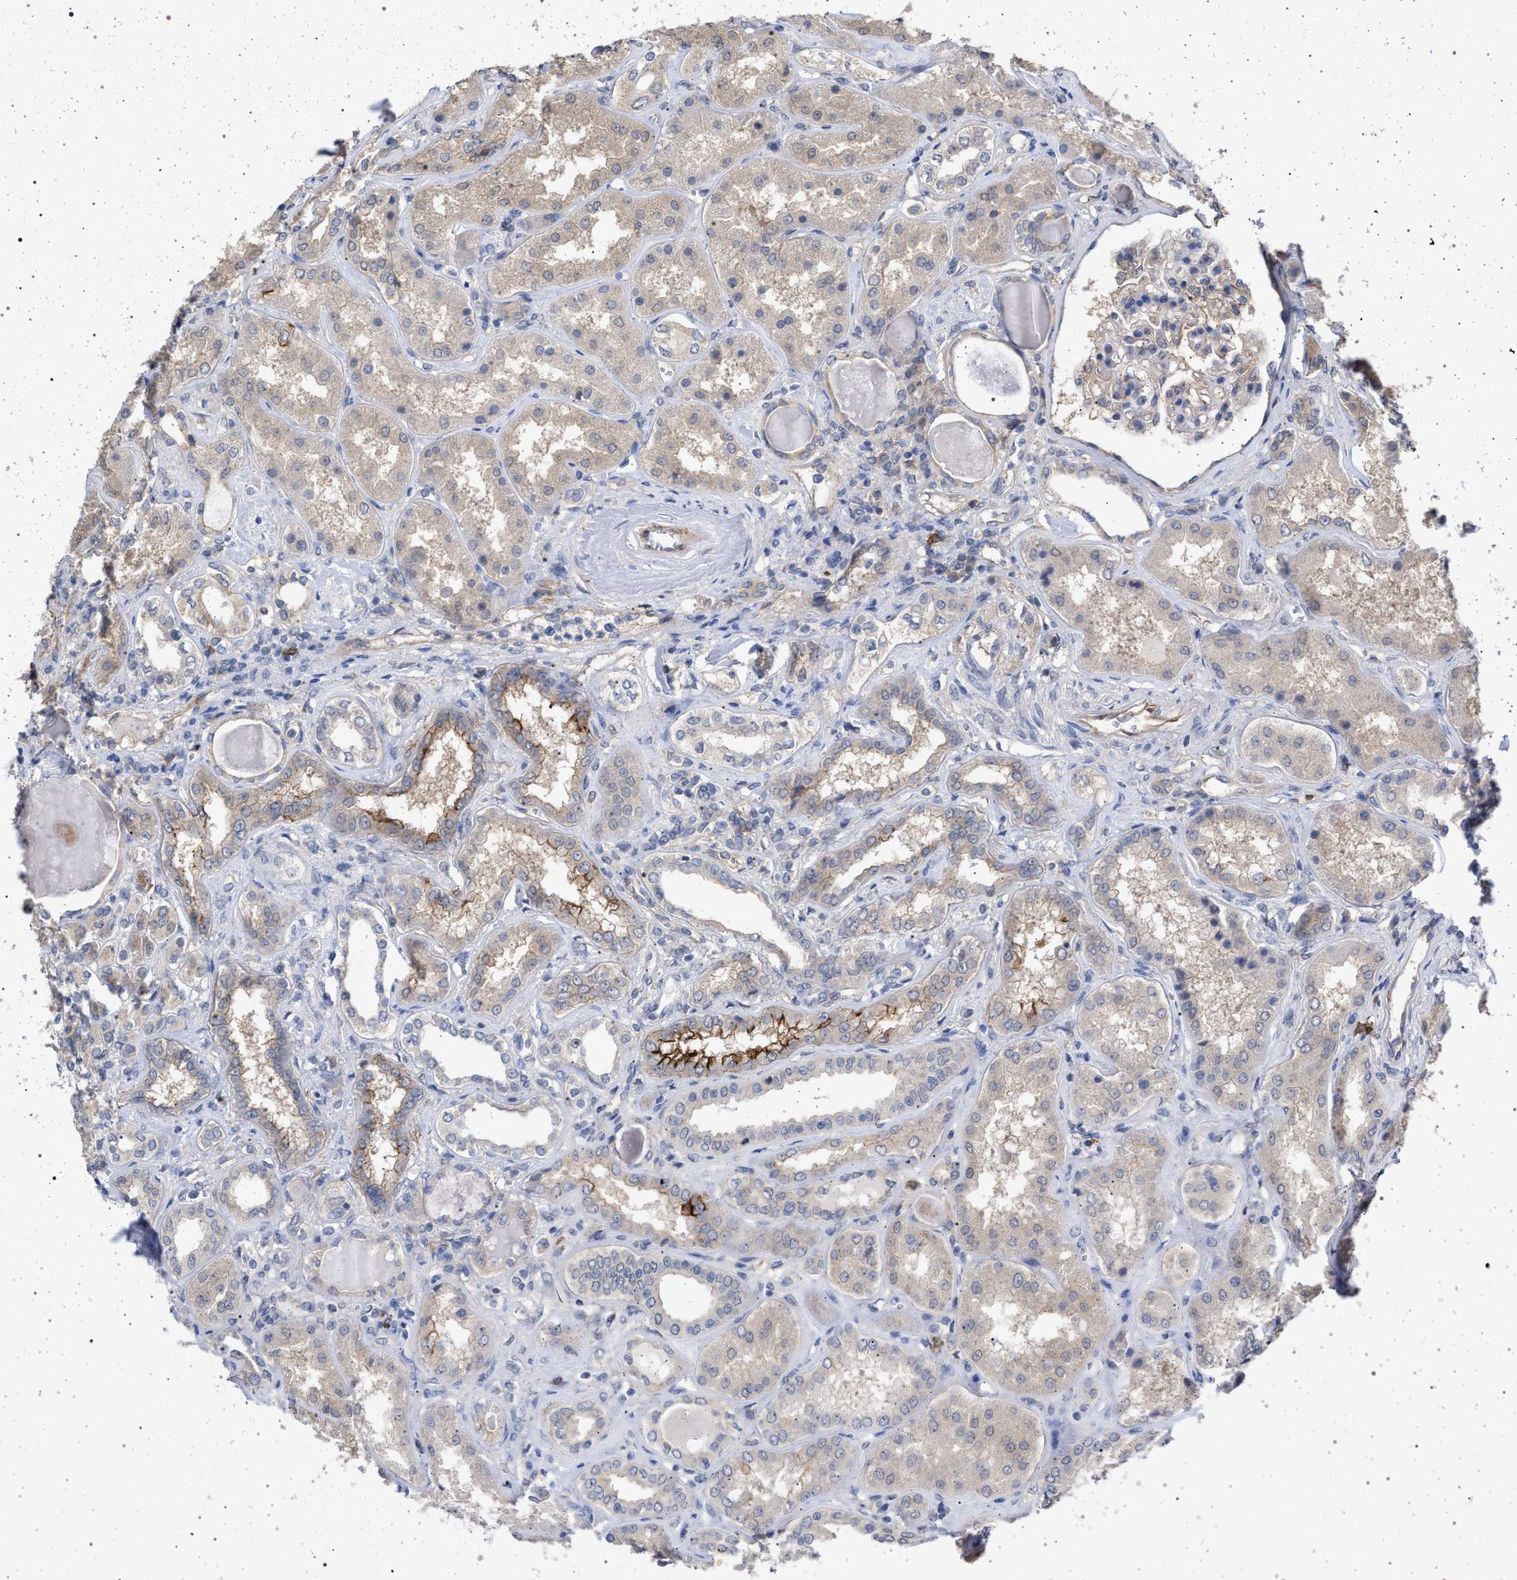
{"staining": {"intensity": "moderate", "quantity": "25%-75%", "location": "cytoplasmic/membranous"}, "tissue": "kidney", "cell_type": "Cells in glomeruli", "image_type": "normal", "snomed": [{"axis": "morphology", "description": "Normal tissue, NOS"}, {"axis": "topography", "description": "Kidney"}], "caption": "About 25%-75% of cells in glomeruli in unremarkable kidney show moderate cytoplasmic/membranous protein positivity as visualized by brown immunohistochemical staining.", "gene": "IFT20", "patient": {"sex": "female", "age": 56}}